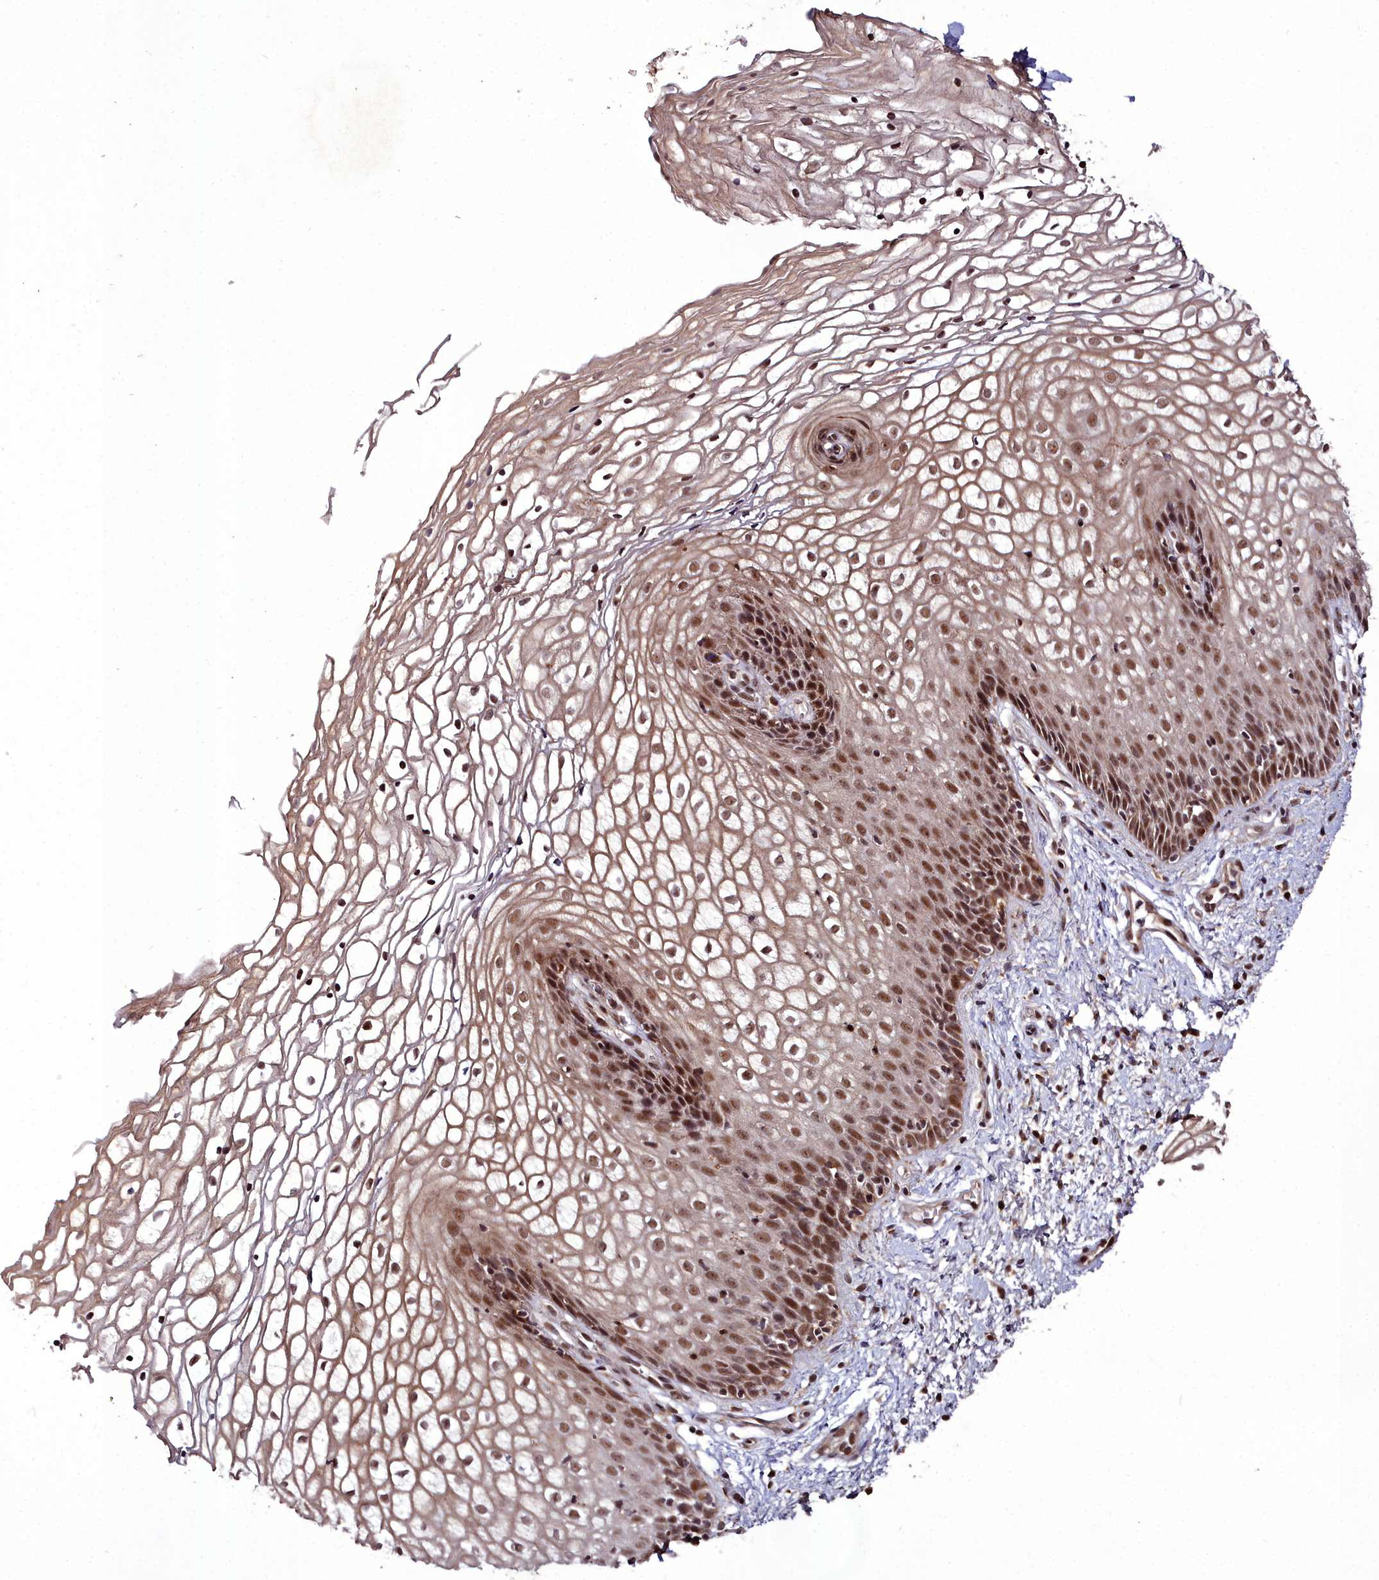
{"staining": {"intensity": "moderate", "quantity": ">75%", "location": "cytoplasmic/membranous,nuclear"}, "tissue": "vagina", "cell_type": "Squamous epithelial cells", "image_type": "normal", "snomed": [{"axis": "morphology", "description": "Normal tissue, NOS"}, {"axis": "topography", "description": "Vagina"}], "caption": "Brown immunohistochemical staining in benign vagina exhibits moderate cytoplasmic/membranous,nuclear positivity in approximately >75% of squamous epithelial cells. (brown staining indicates protein expression, while blue staining denotes nuclei).", "gene": "CXXC1", "patient": {"sex": "female", "age": 34}}